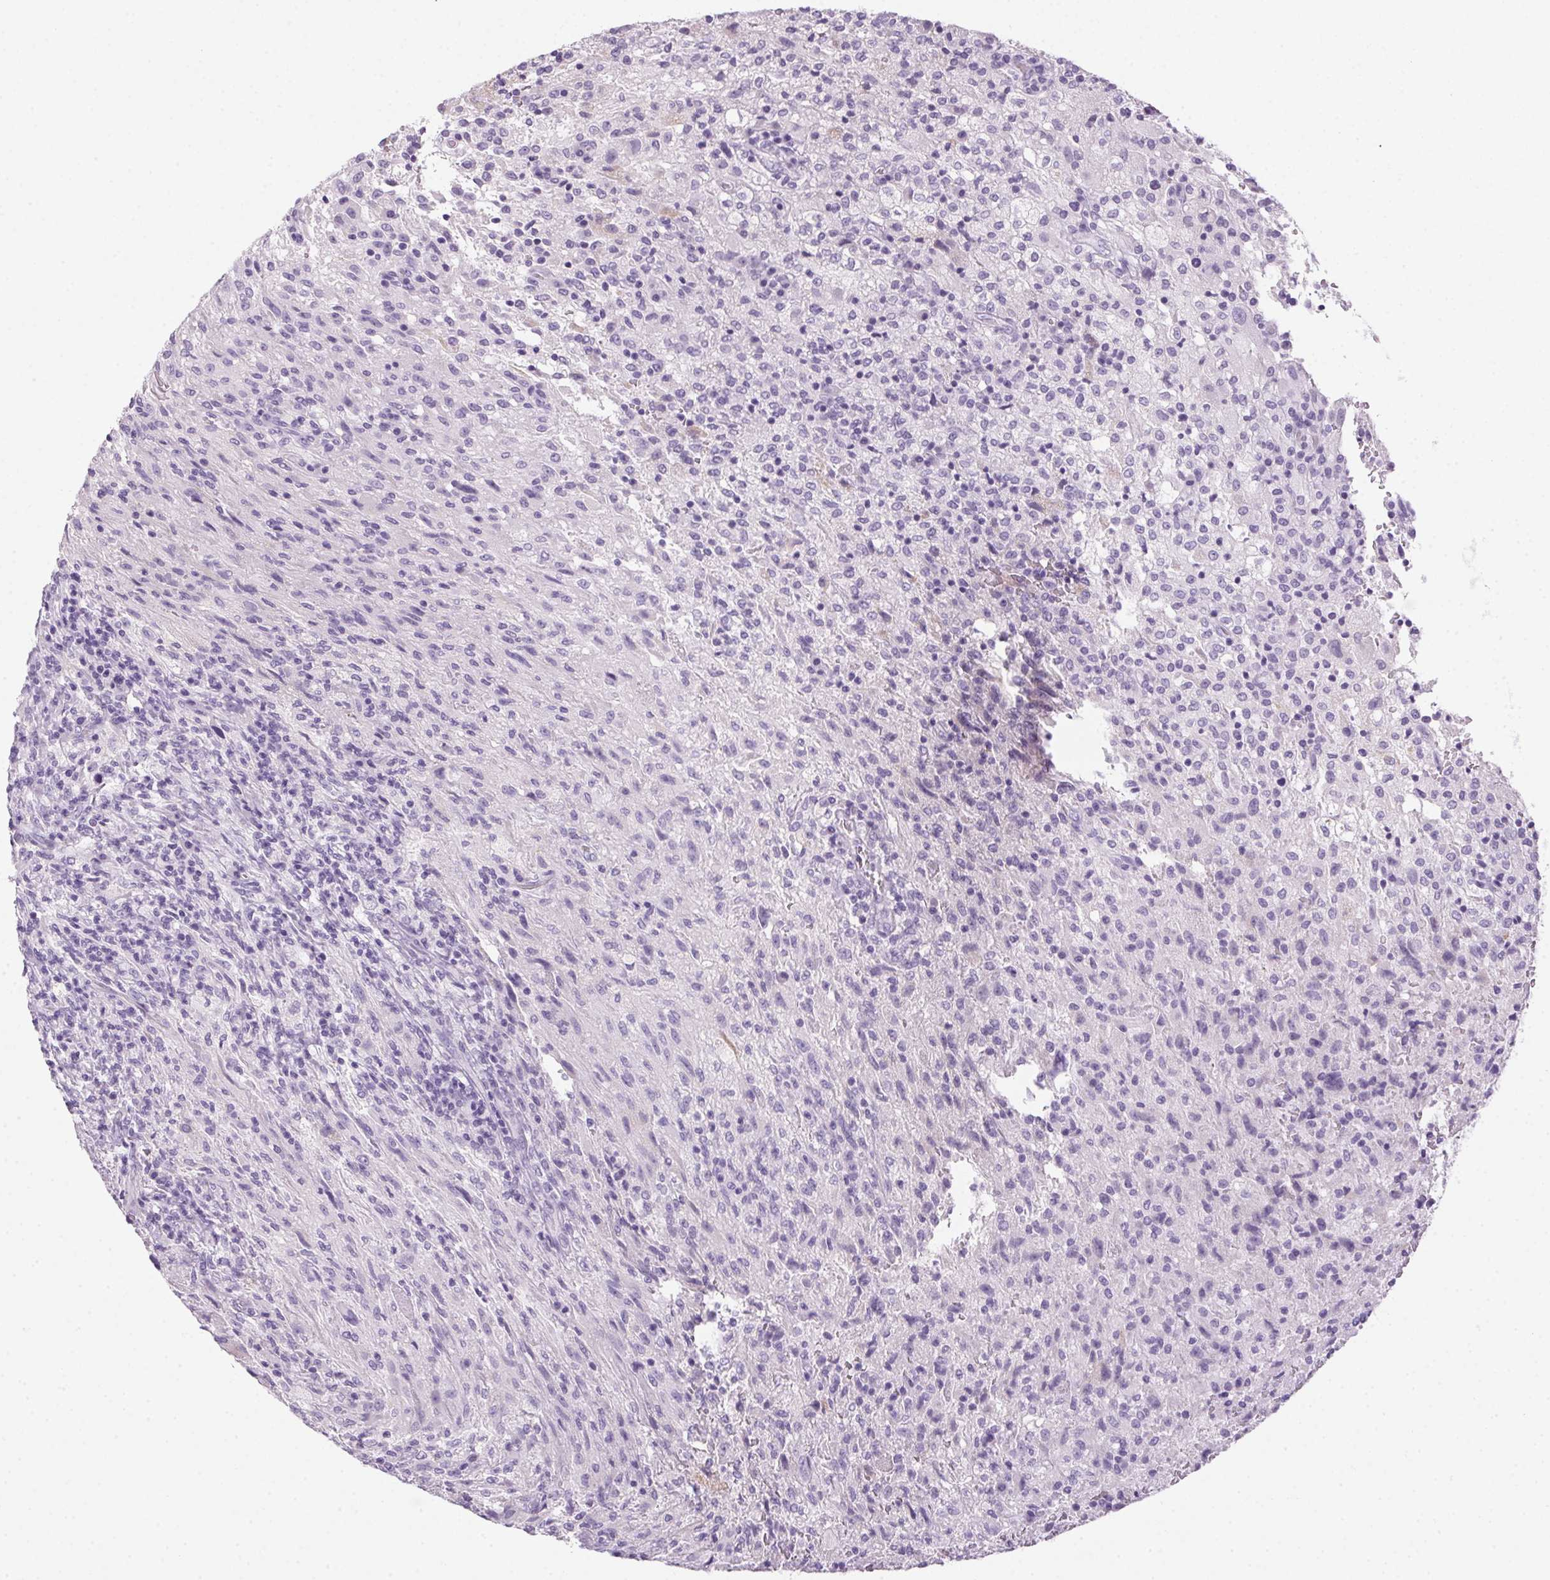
{"staining": {"intensity": "negative", "quantity": "none", "location": "none"}, "tissue": "glioma", "cell_type": "Tumor cells", "image_type": "cancer", "snomed": [{"axis": "morphology", "description": "Glioma, malignant, High grade"}, {"axis": "topography", "description": "Brain"}], "caption": "Protein analysis of glioma exhibits no significant staining in tumor cells.", "gene": "POPDC2", "patient": {"sex": "male", "age": 68}}